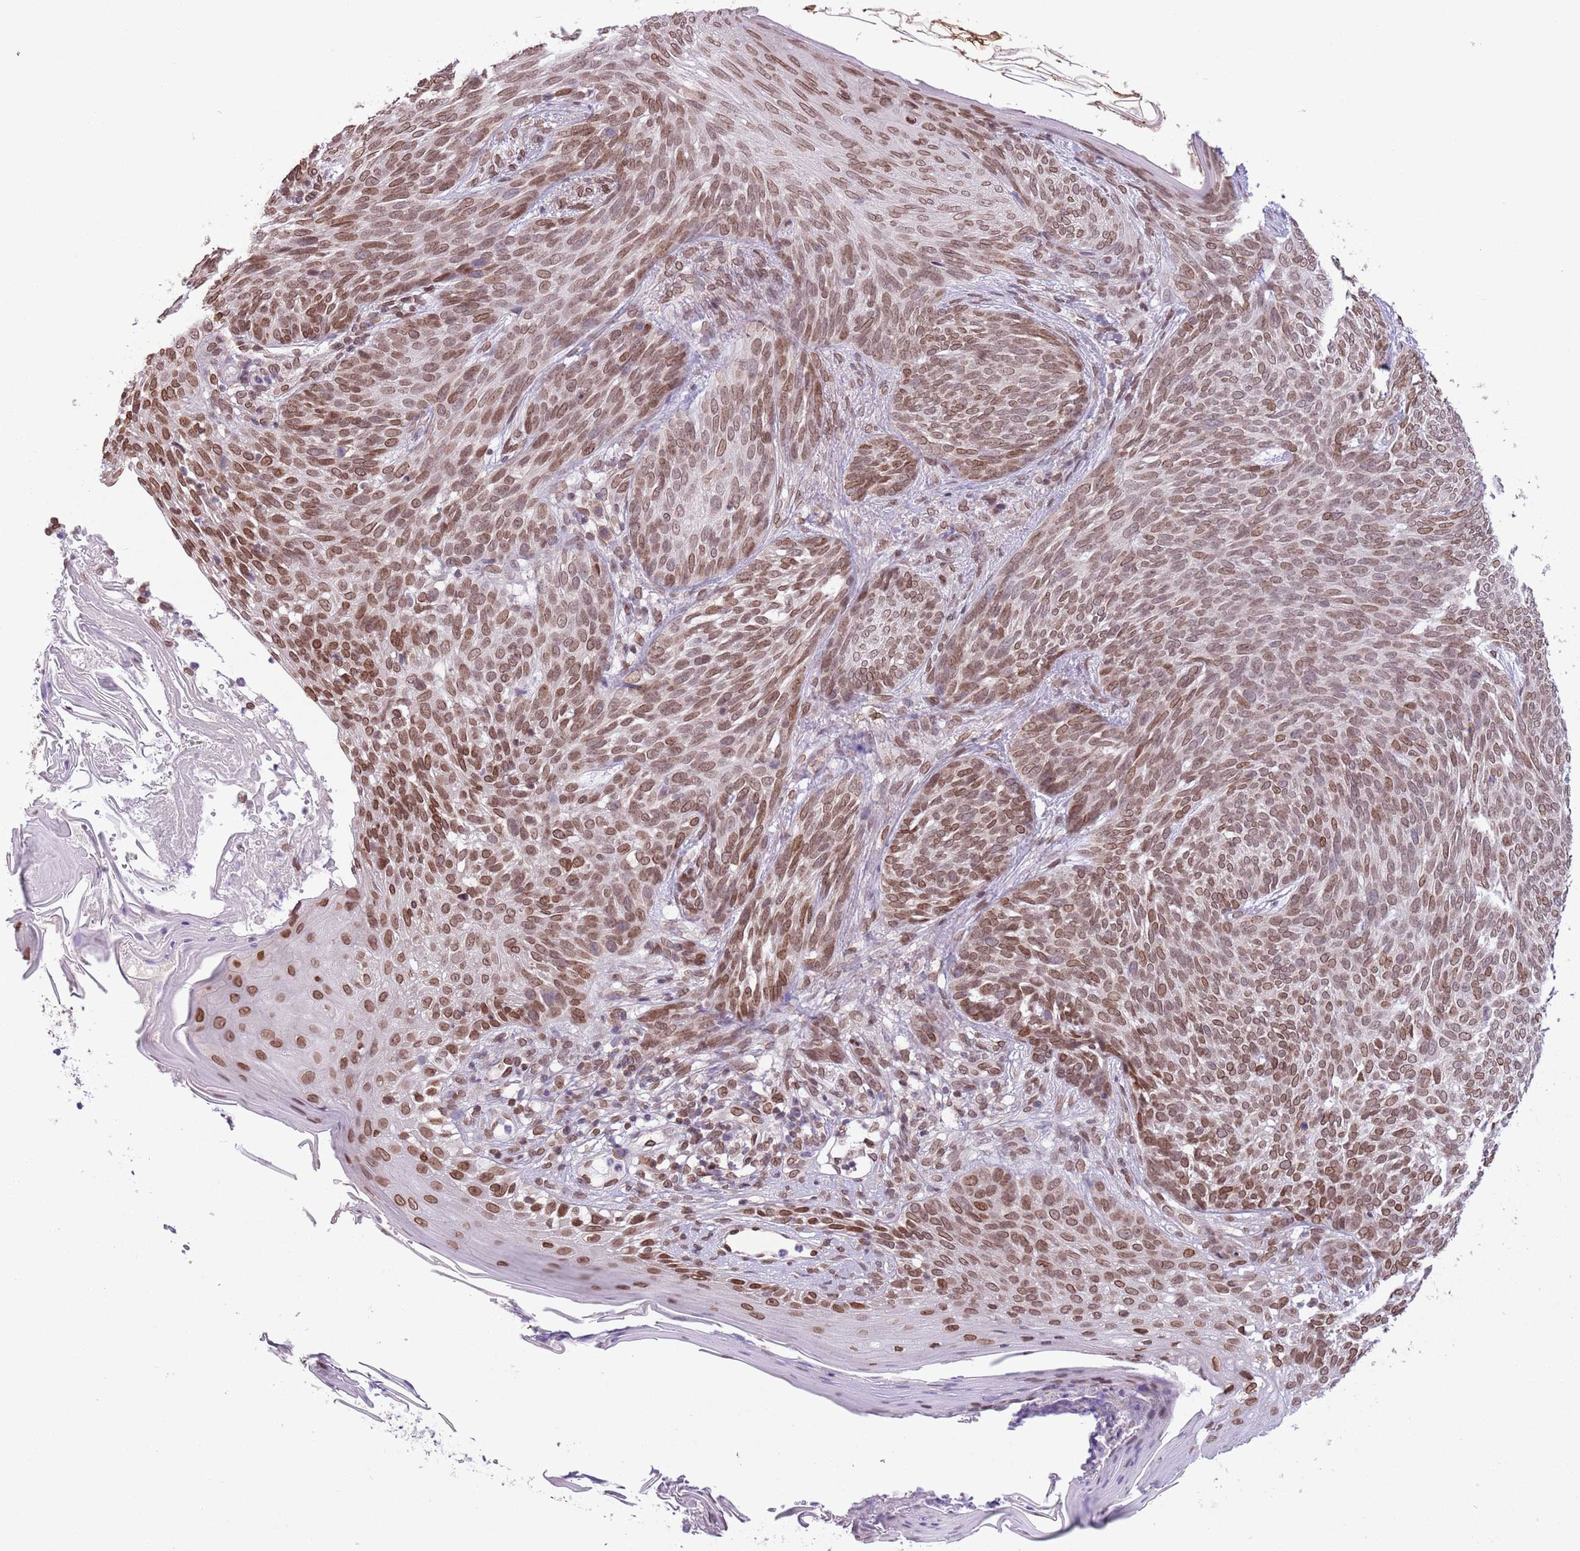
{"staining": {"intensity": "moderate", "quantity": ">75%", "location": "cytoplasmic/membranous,nuclear"}, "tissue": "skin cancer", "cell_type": "Tumor cells", "image_type": "cancer", "snomed": [{"axis": "morphology", "description": "Basal cell carcinoma"}, {"axis": "topography", "description": "Skin"}], "caption": "Immunohistochemical staining of human skin basal cell carcinoma shows medium levels of moderate cytoplasmic/membranous and nuclear protein staining in approximately >75% of tumor cells.", "gene": "ZGLP1", "patient": {"sex": "female", "age": 86}}